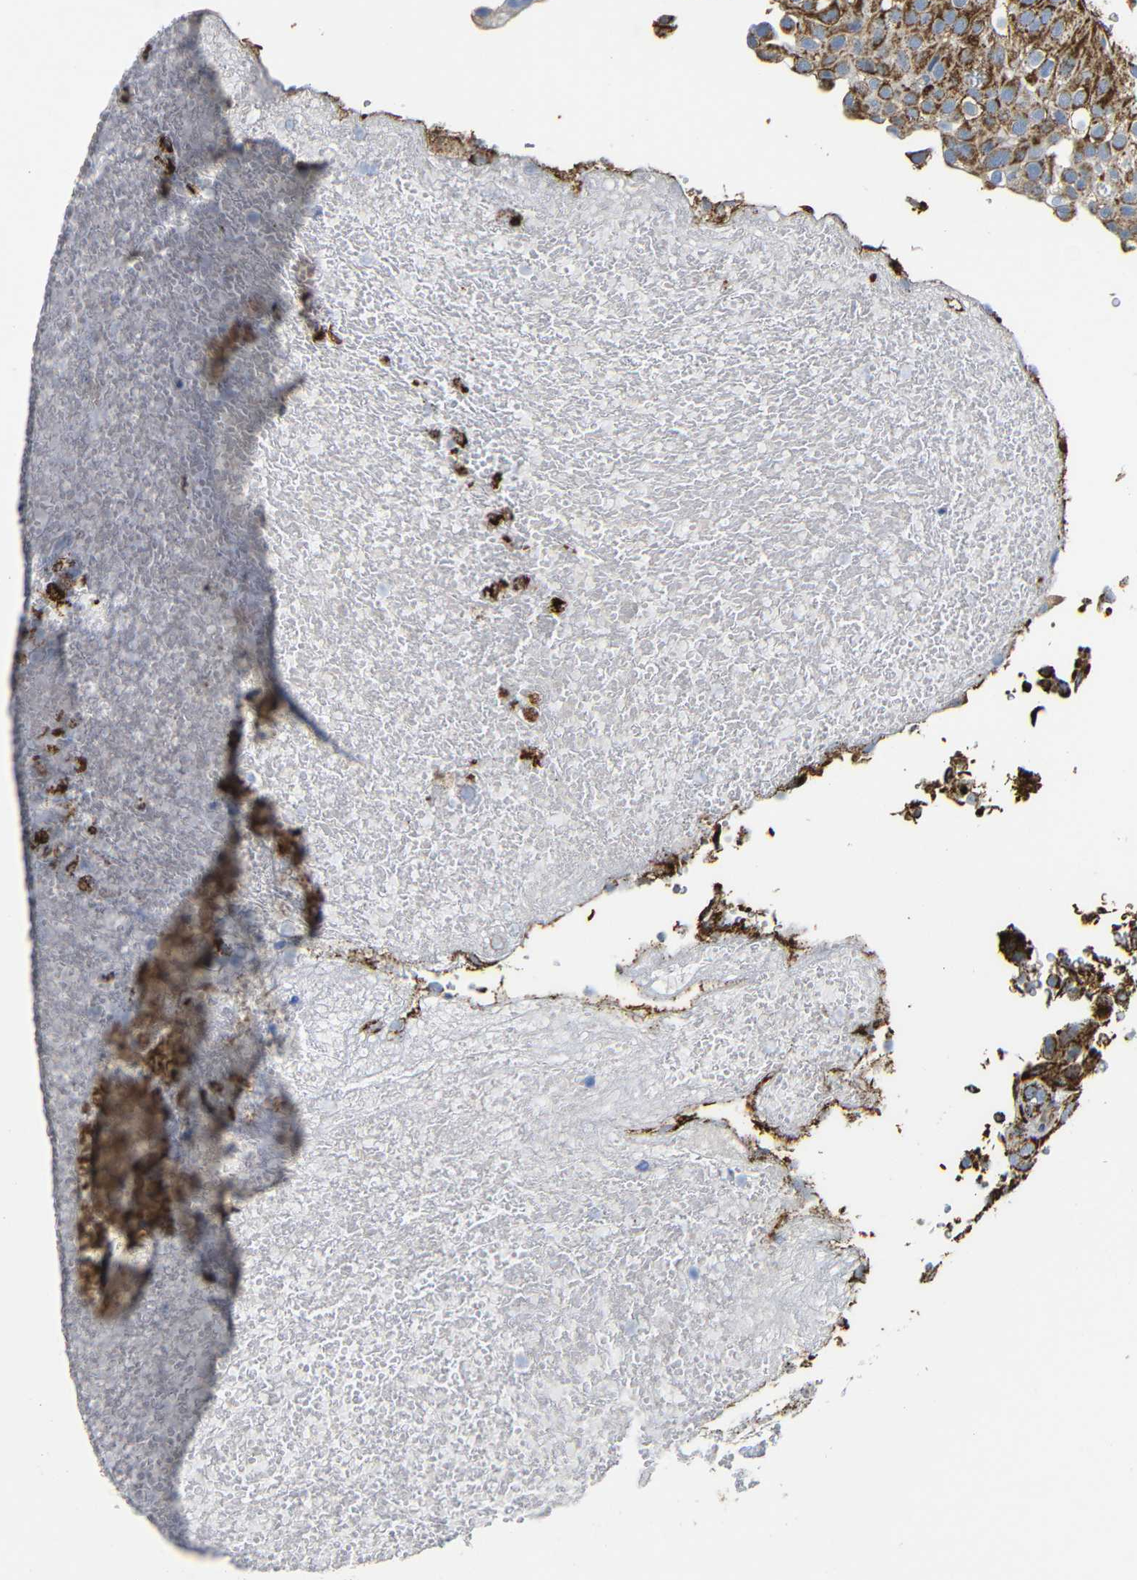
{"staining": {"intensity": "strong", "quantity": ">75%", "location": "cytoplasmic/membranous"}, "tissue": "urothelial cancer", "cell_type": "Tumor cells", "image_type": "cancer", "snomed": [{"axis": "morphology", "description": "Urothelial carcinoma, Low grade"}, {"axis": "topography", "description": "Urinary bladder"}], "caption": "Immunohistochemistry of urothelial carcinoma (low-grade) shows high levels of strong cytoplasmic/membranous staining in about >75% of tumor cells.", "gene": "MAOA", "patient": {"sex": "male", "age": 78}}